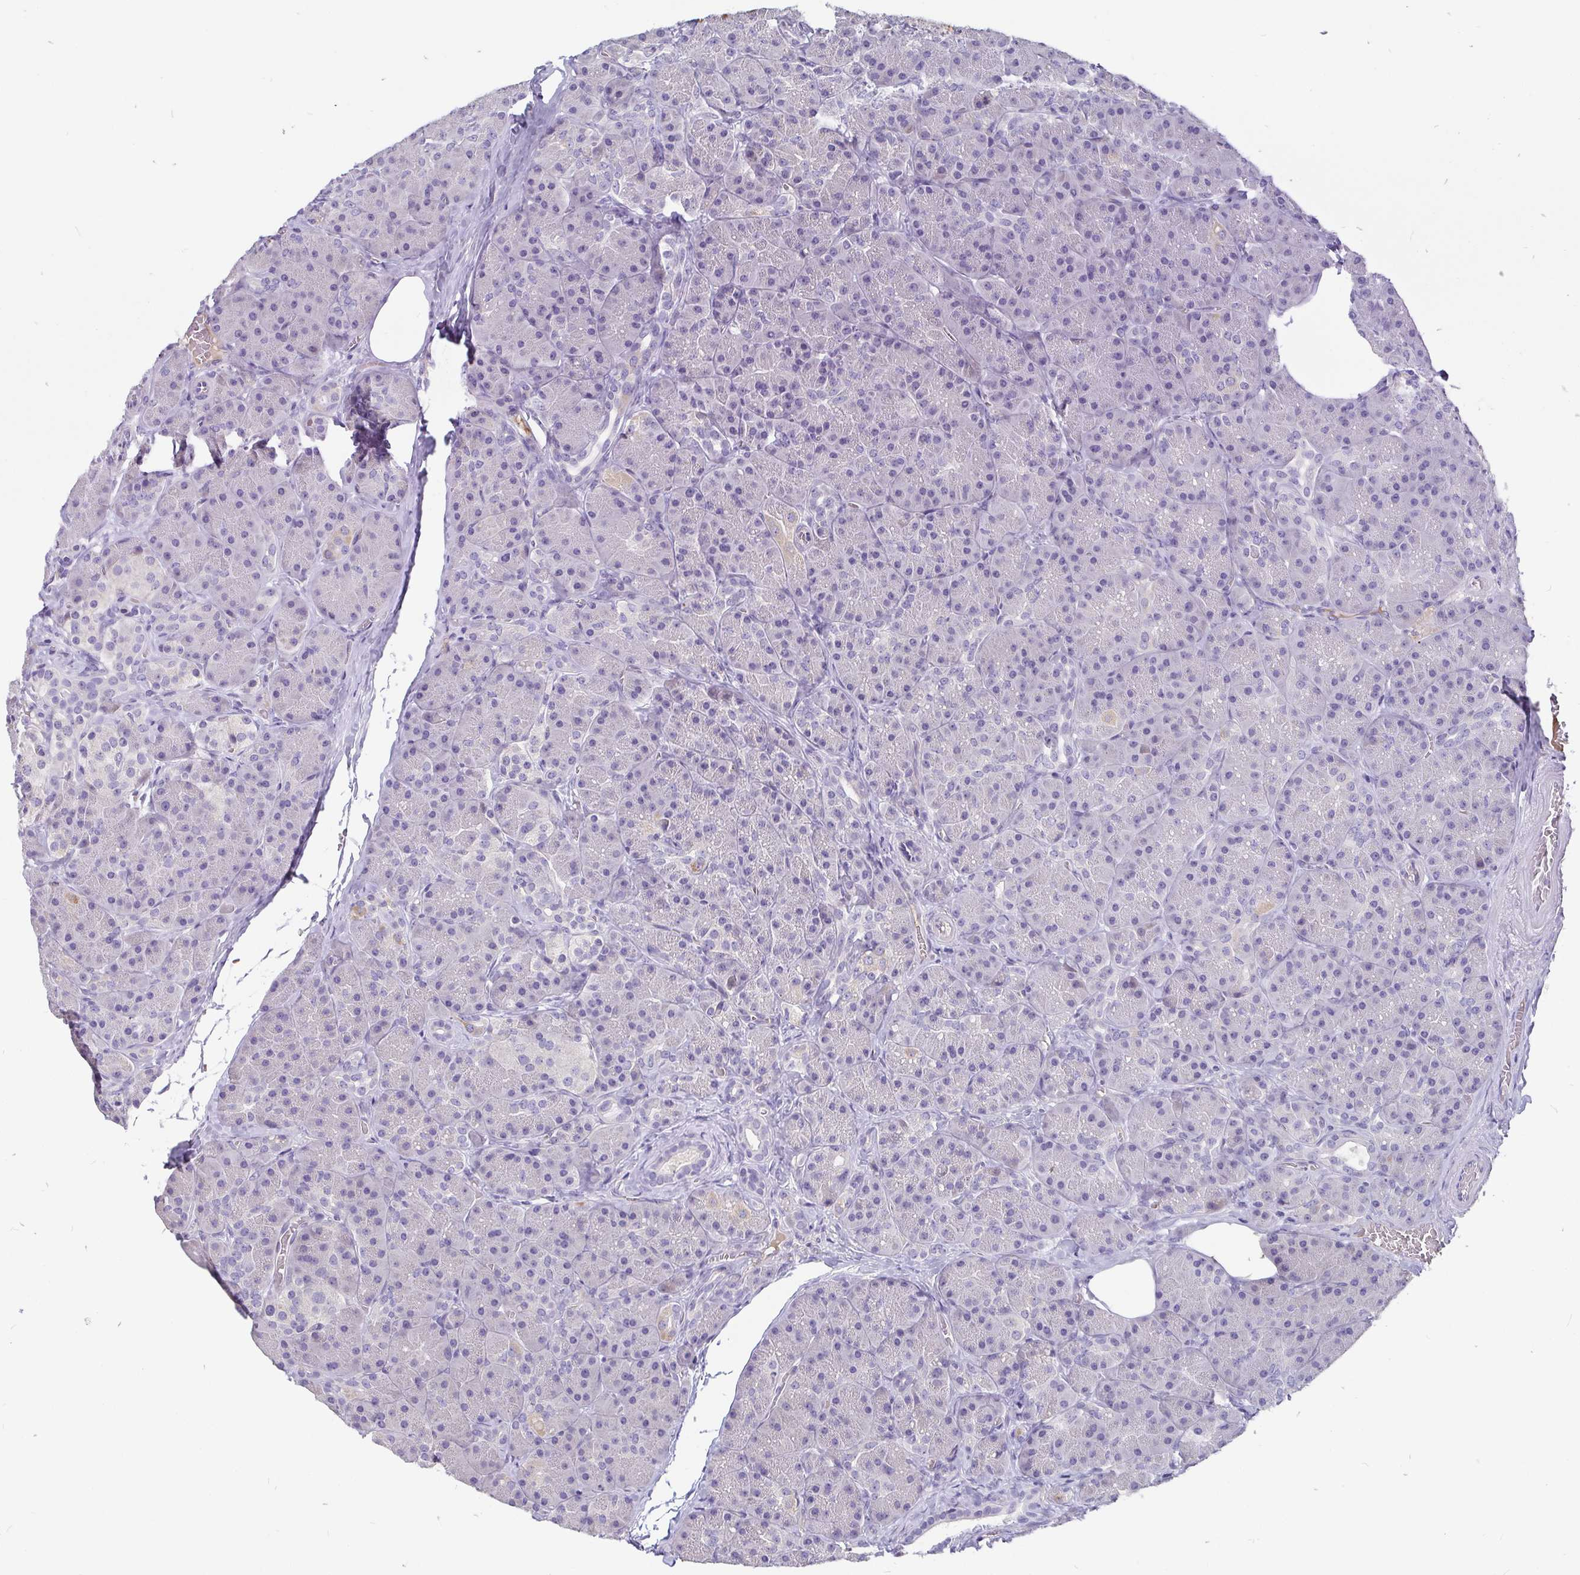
{"staining": {"intensity": "negative", "quantity": "none", "location": "none"}, "tissue": "pancreas", "cell_type": "Exocrine glandular cells", "image_type": "normal", "snomed": [{"axis": "morphology", "description": "Normal tissue, NOS"}, {"axis": "topography", "description": "Pancreas"}], "caption": "Human pancreas stained for a protein using immunohistochemistry (IHC) reveals no staining in exocrine glandular cells.", "gene": "ADAMTS6", "patient": {"sex": "male", "age": 57}}